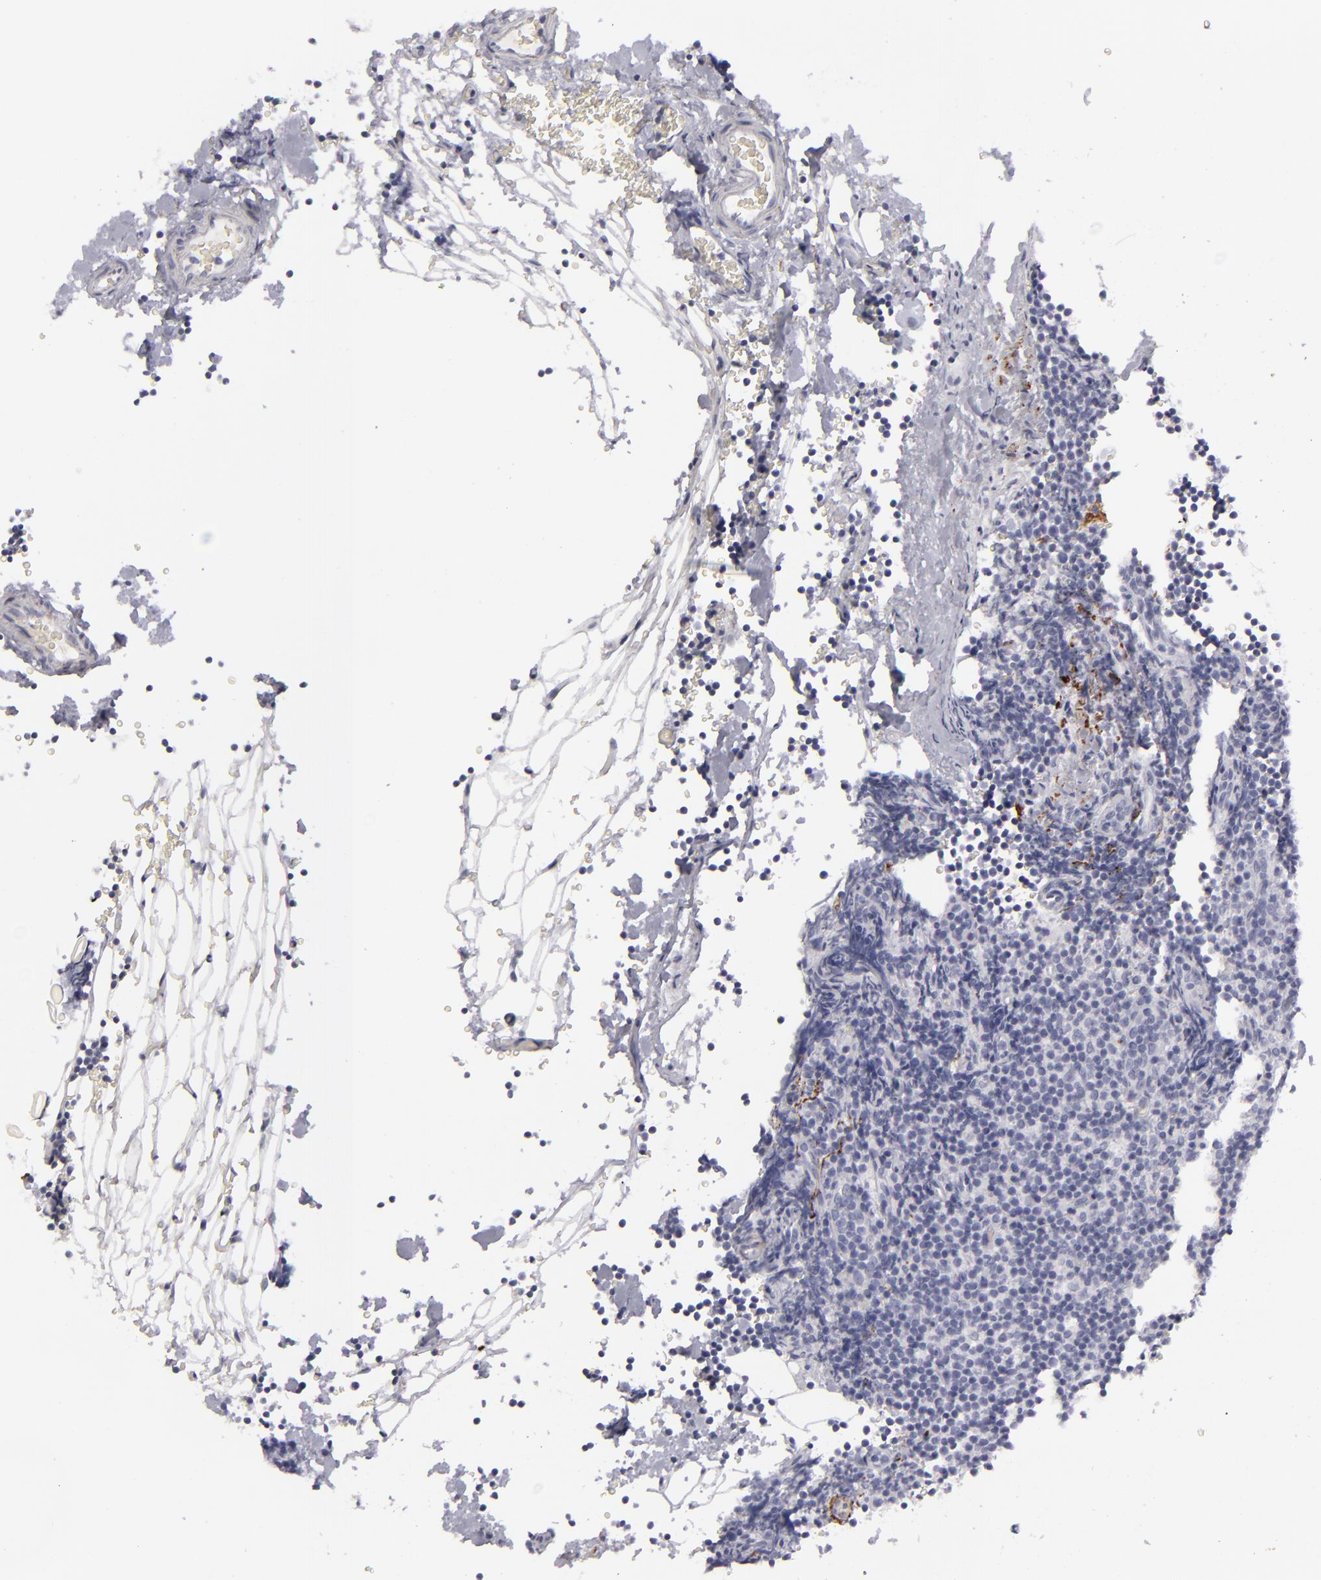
{"staining": {"intensity": "negative", "quantity": "none", "location": "none"}, "tissue": "lymphoma", "cell_type": "Tumor cells", "image_type": "cancer", "snomed": [{"axis": "morphology", "description": "Malignant lymphoma, non-Hodgkin's type, High grade"}, {"axis": "topography", "description": "Lymph node"}], "caption": "Protein analysis of lymphoma displays no significant expression in tumor cells. The staining is performed using DAB (3,3'-diaminobenzidine) brown chromogen with nuclei counter-stained in using hematoxylin.", "gene": "C9", "patient": {"sex": "female", "age": 58}}